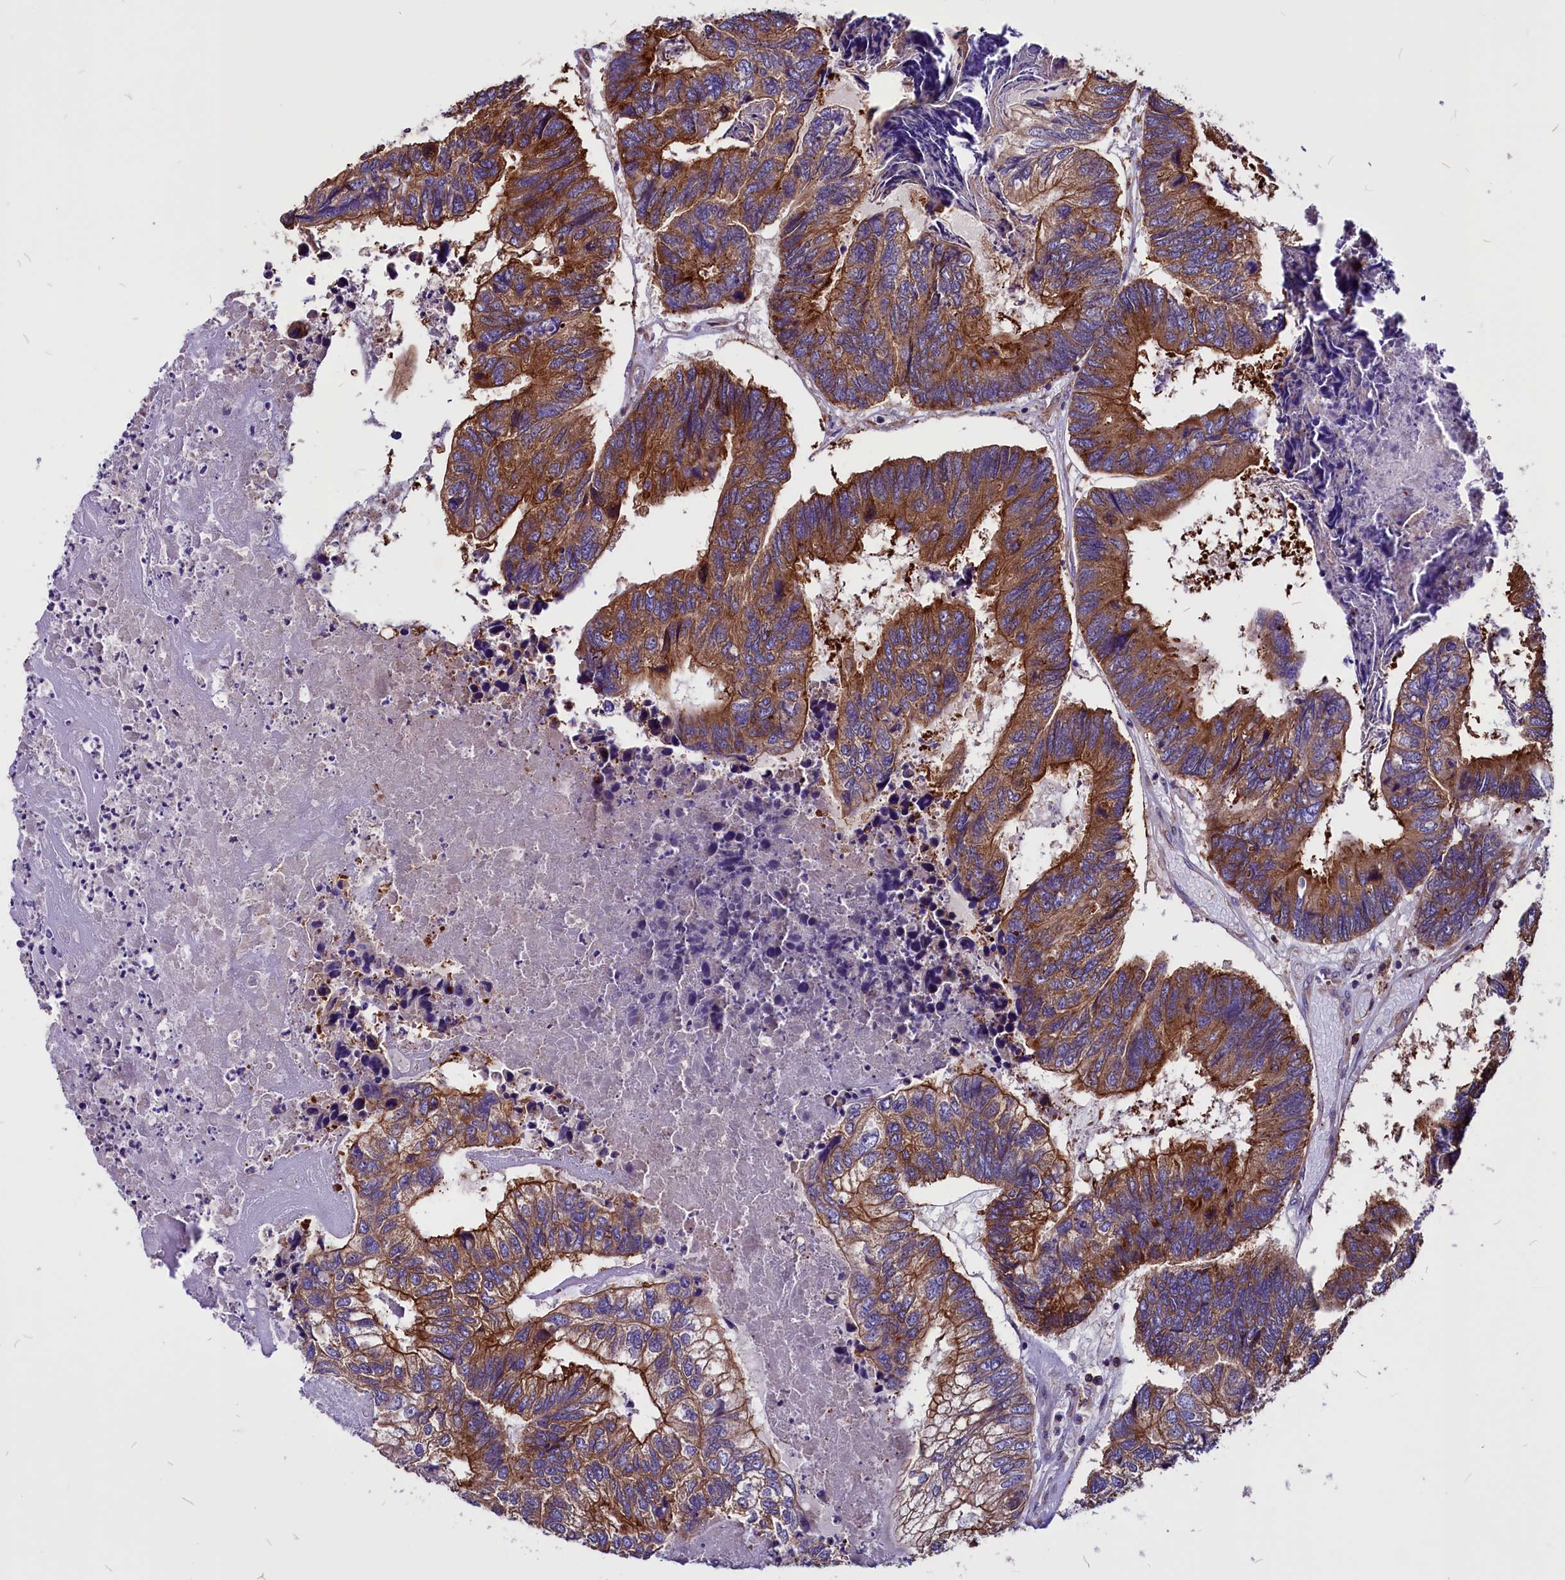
{"staining": {"intensity": "moderate", "quantity": ">75%", "location": "cytoplasmic/membranous"}, "tissue": "colorectal cancer", "cell_type": "Tumor cells", "image_type": "cancer", "snomed": [{"axis": "morphology", "description": "Adenocarcinoma, NOS"}, {"axis": "topography", "description": "Colon"}], "caption": "Colorectal cancer (adenocarcinoma) stained with a protein marker reveals moderate staining in tumor cells.", "gene": "EIF3G", "patient": {"sex": "female", "age": 67}}